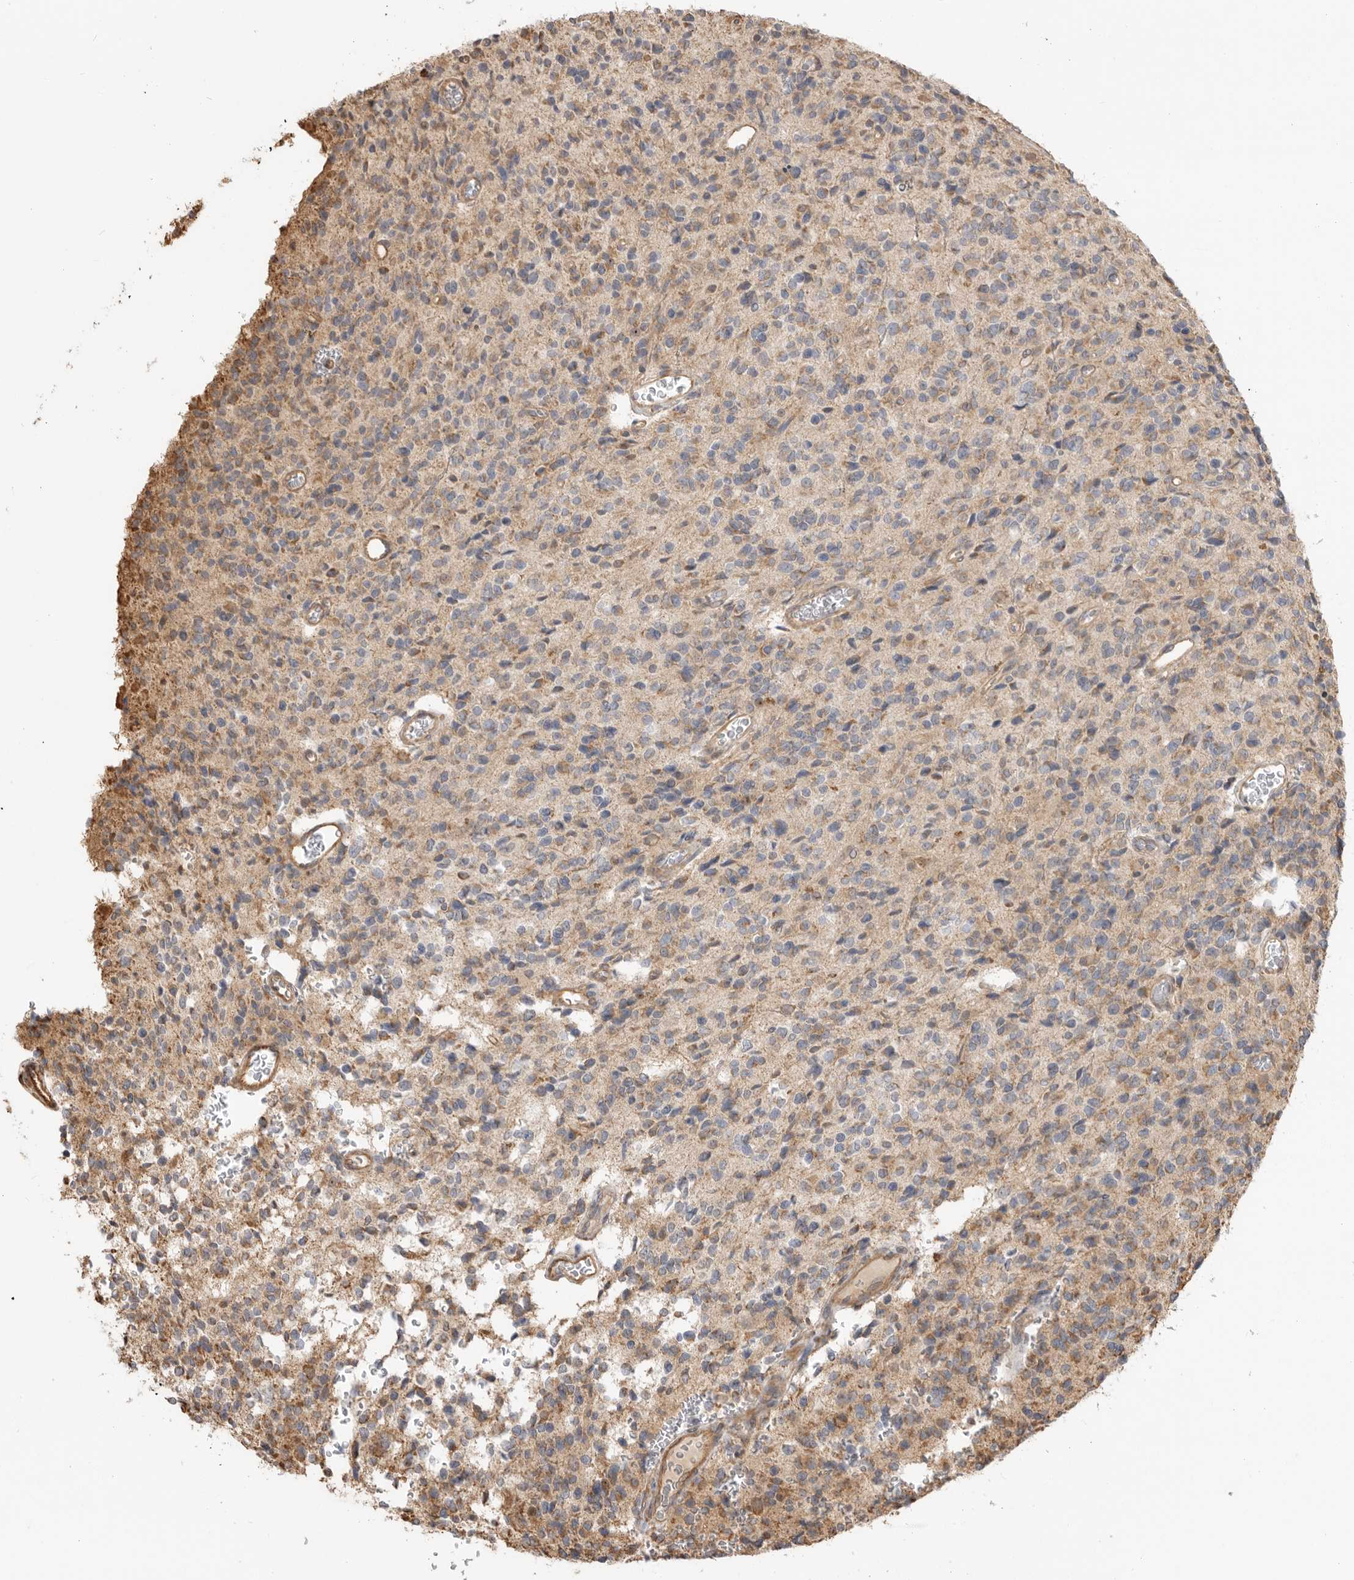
{"staining": {"intensity": "moderate", "quantity": "25%-75%", "location": "cytoplasmic/membranous"}, "tissue": "glioma", "cell_type": "Tumor cells", "image_type": "cancer", "snomed": [{"axis": "morphology", "description": "Glioma, malignant, High grade"}, {"axis": "topography", "description": "Brain"}], "caption": "Tumor cells demonstrate medium levels of moderate cytoplasmic/membranous expression in about 25%-75% of cells in glioma. (IHC, brightfield microscopy, high magnification).", "gene": "DPH7", "patient": {"sex": "male", "age": 34}}